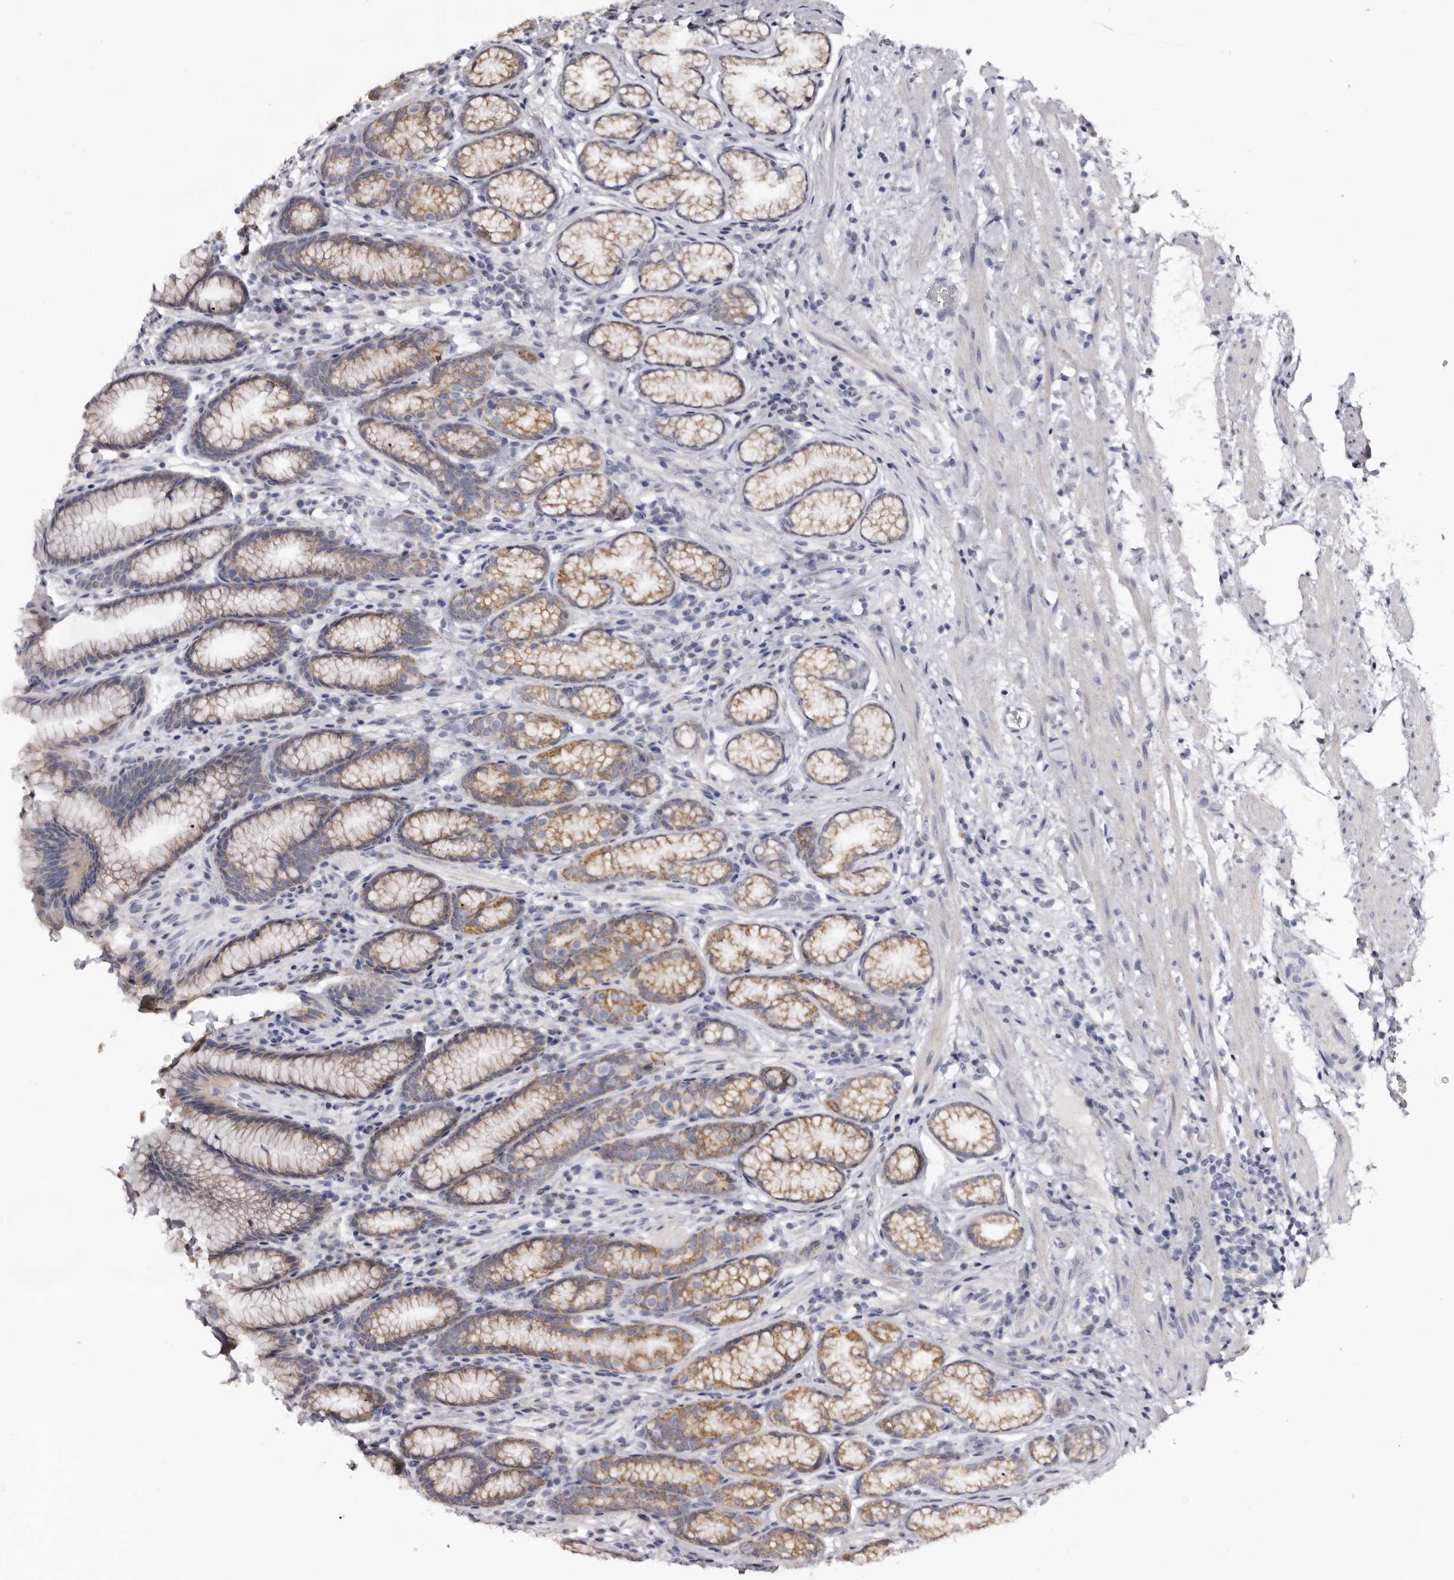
{"staining": {"intensity": "moderate", "quantity": "25%-75%", "location": "cytoplasmic/membranous"}, "tissue": "stomach", "cell_type": "Glandular cells", "image_type": "normal", "snomed": [{"axis": "morphology", "description": "Normal tissue, NOS"}, {"axis": "topography", "description": "Stomach"}], "caption": "Protein expression analysis of unremarkable stomach exhibits moderate cytoplasmic/membranous expression in about 25%-75% of glandular cells.", "gene": "CASQ1", "patient": {"sex": "male", "age": 42}}